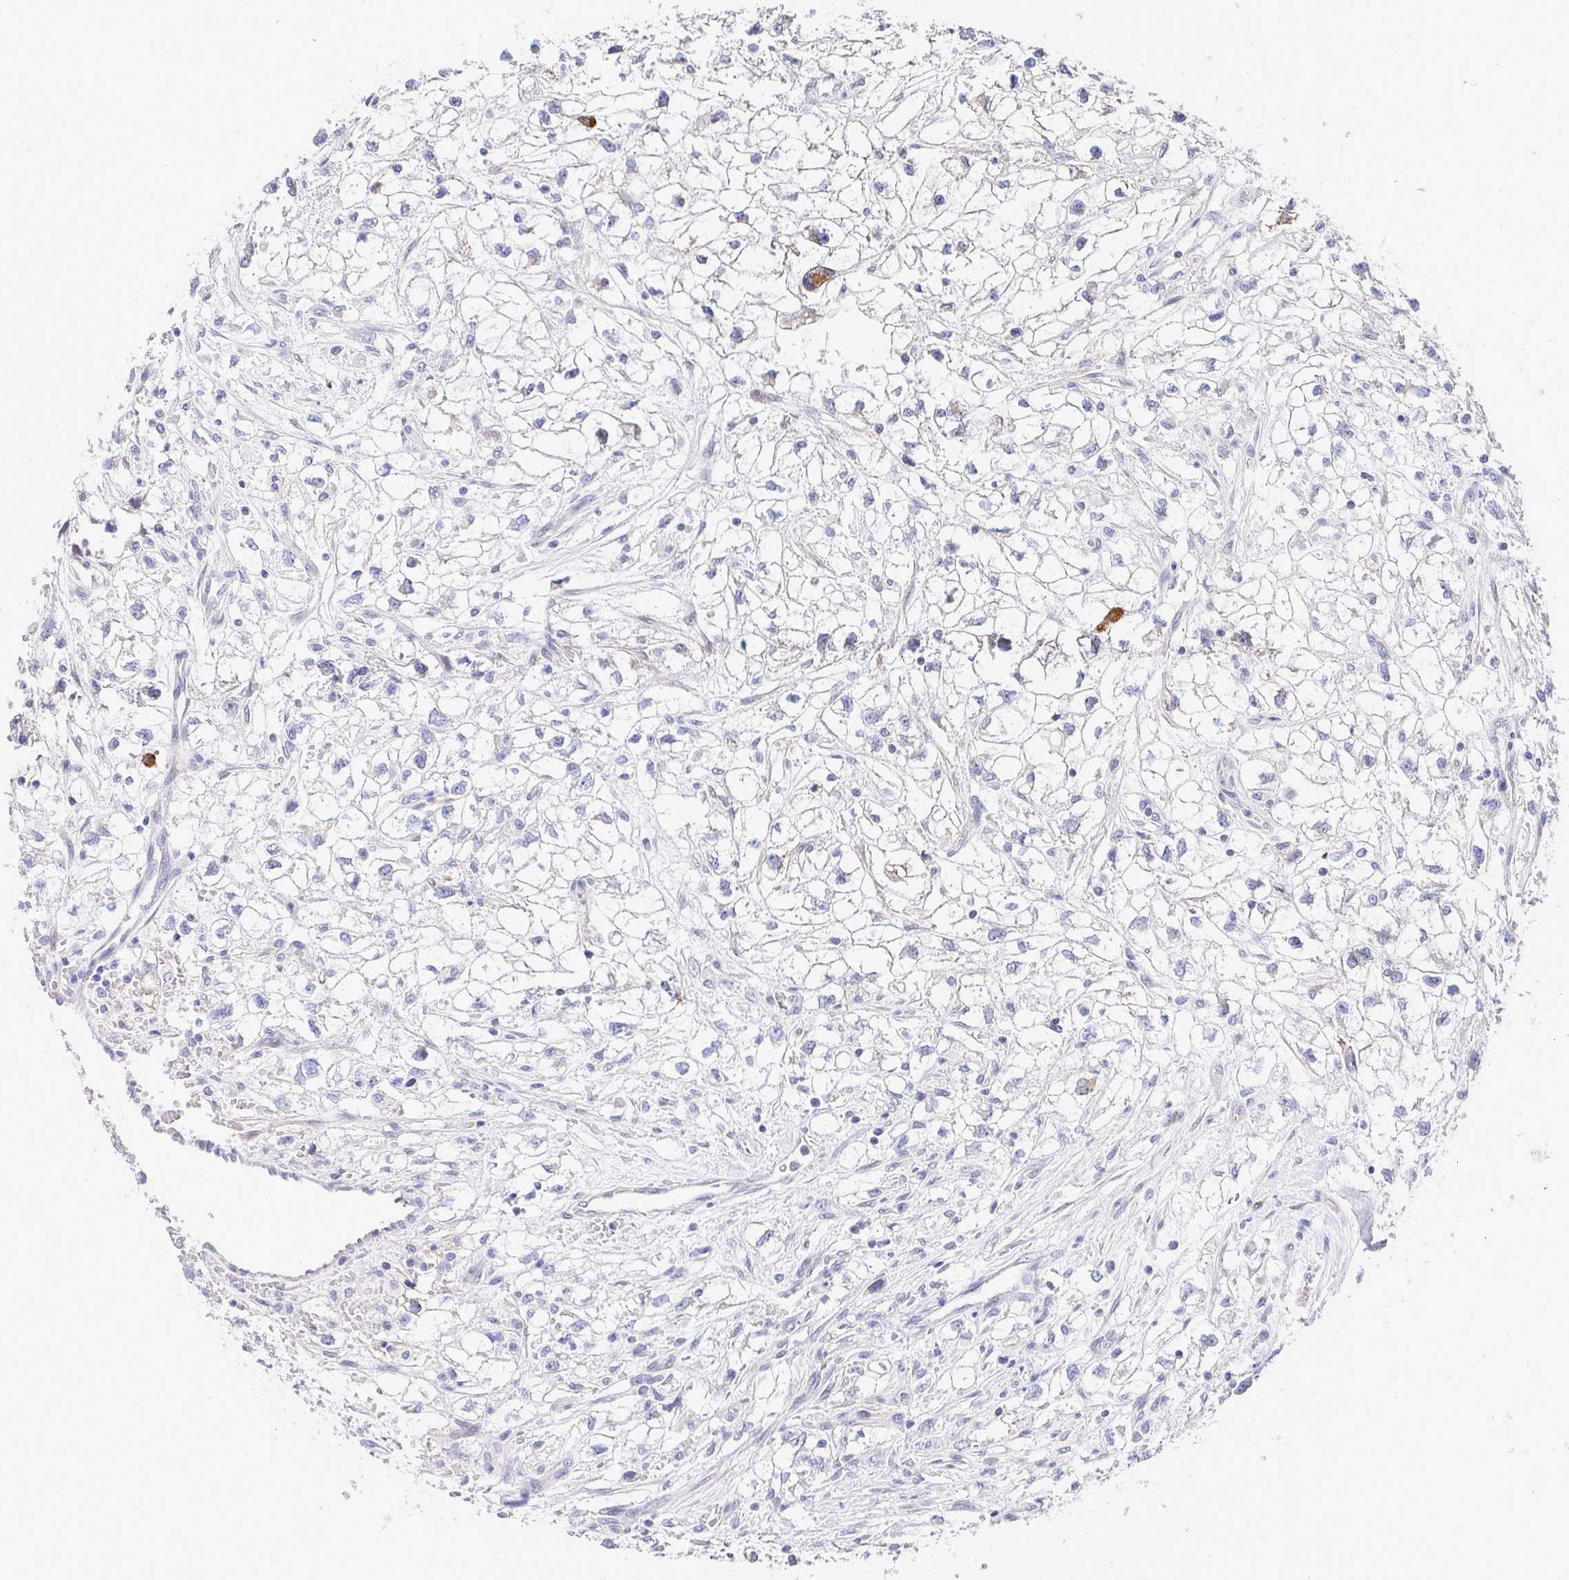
{"staining": {"intensity": "negative", "quantity": "none", "location": "none"}, "tissue": "renal cancer", "cell_type": "Tumor cells", "image_type": "cancer", "snomed": [{"axis": "morphology", "description": "Adenocarcinoma, NOS"}, {"axis": "topography", "description": "Kidney"}], "caption": "IHC histopathology image of human renal cancer (adenocarcinoma) stained for a protein (brown), which exhibits no staining in tumor cells.", "gene": "AKAP14", "patient": {"sex": "male", "age": 59}}